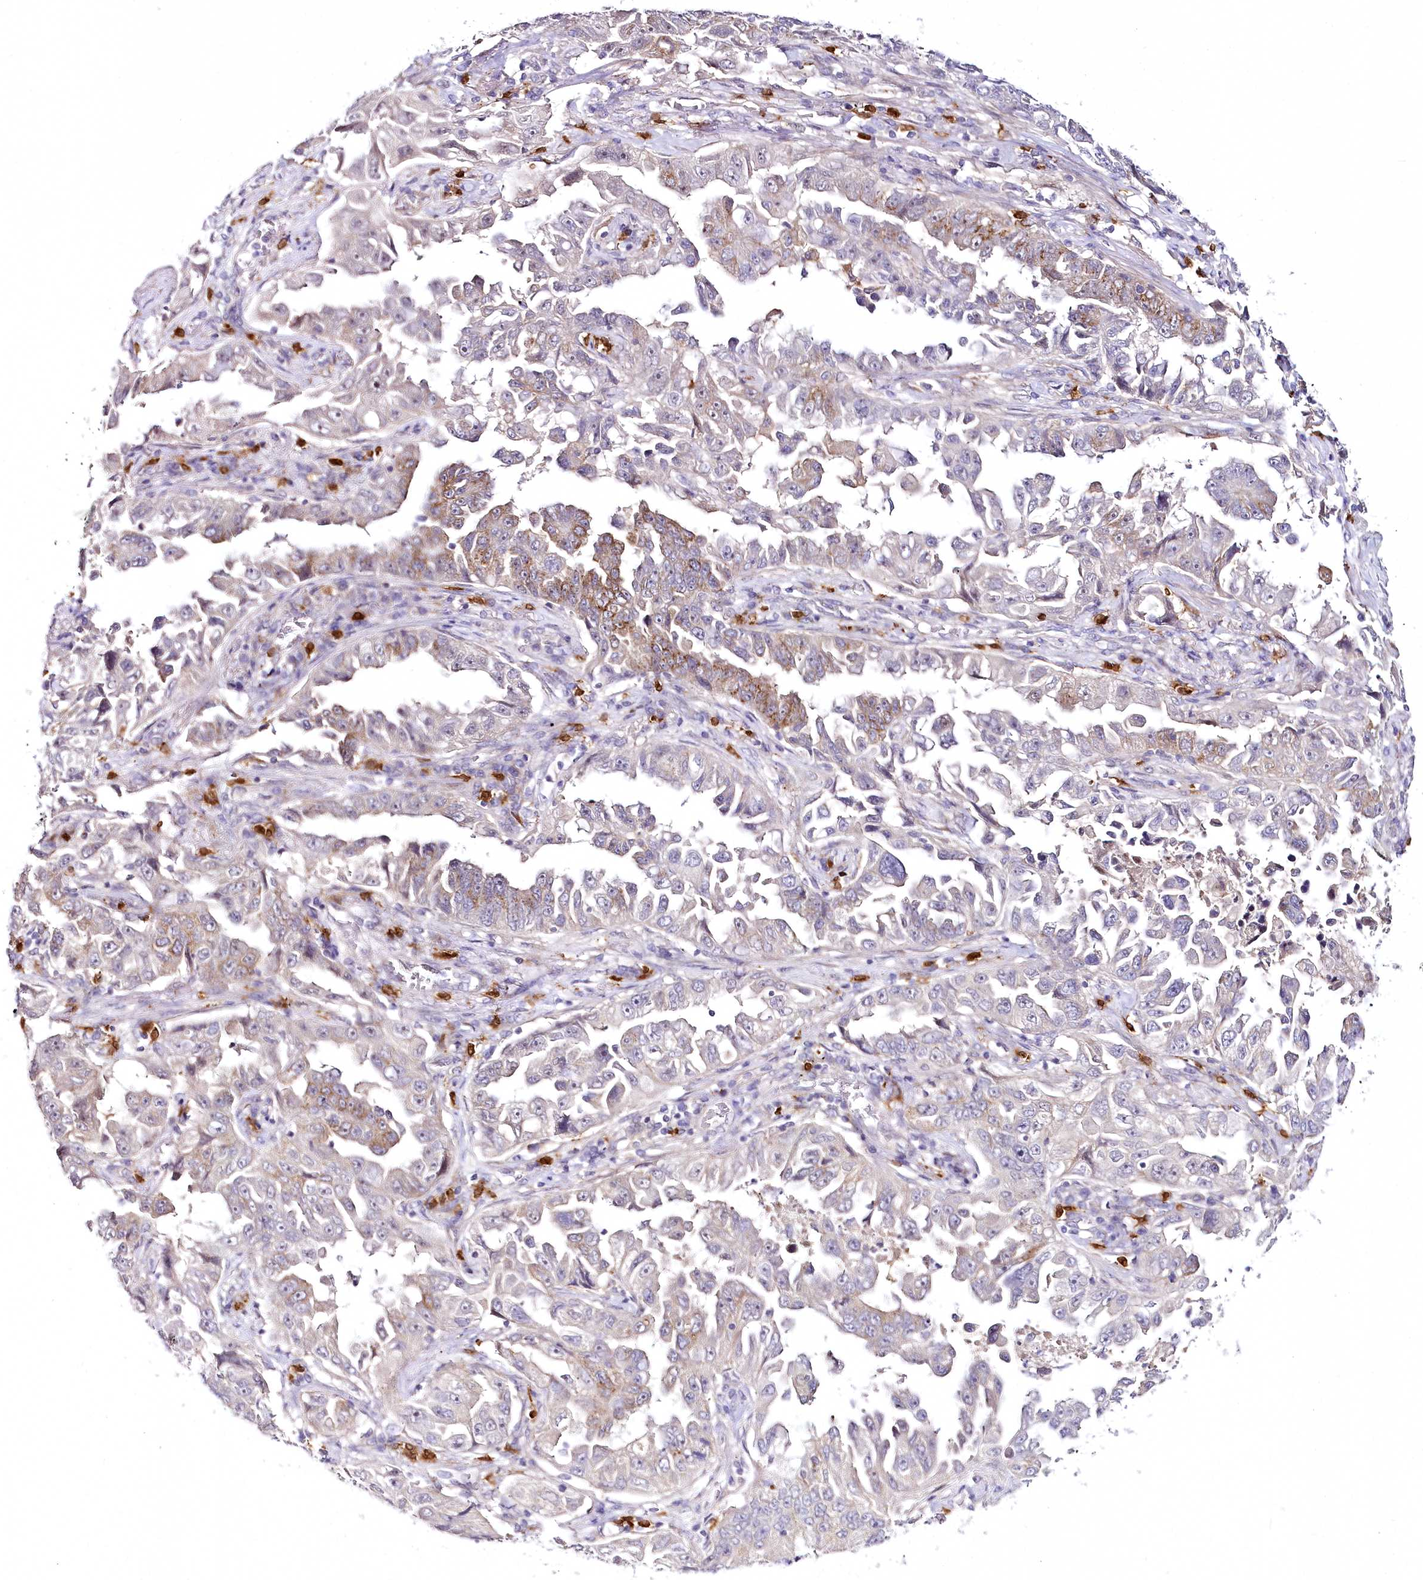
{"staining": {"intensity": "moderate", "quantity": "25%-75%", "location": "cytoplasmic/membranous"}, "tissue": "lung cancer", "cell_type": "Tumor cells", "image_type": "cancer", "snomed": [{"axis": "morphology", "description": "Adenocarcinoma, NOS"}, {"axis": "topography", "description": "Lung"}], "caption": "Lung cancer (adenocarcinoma) stained with a protein marker reveals moderate staining in tumor cells.", "gene": "VWA5A", "patient": {"sex": "female", "age": 51}}